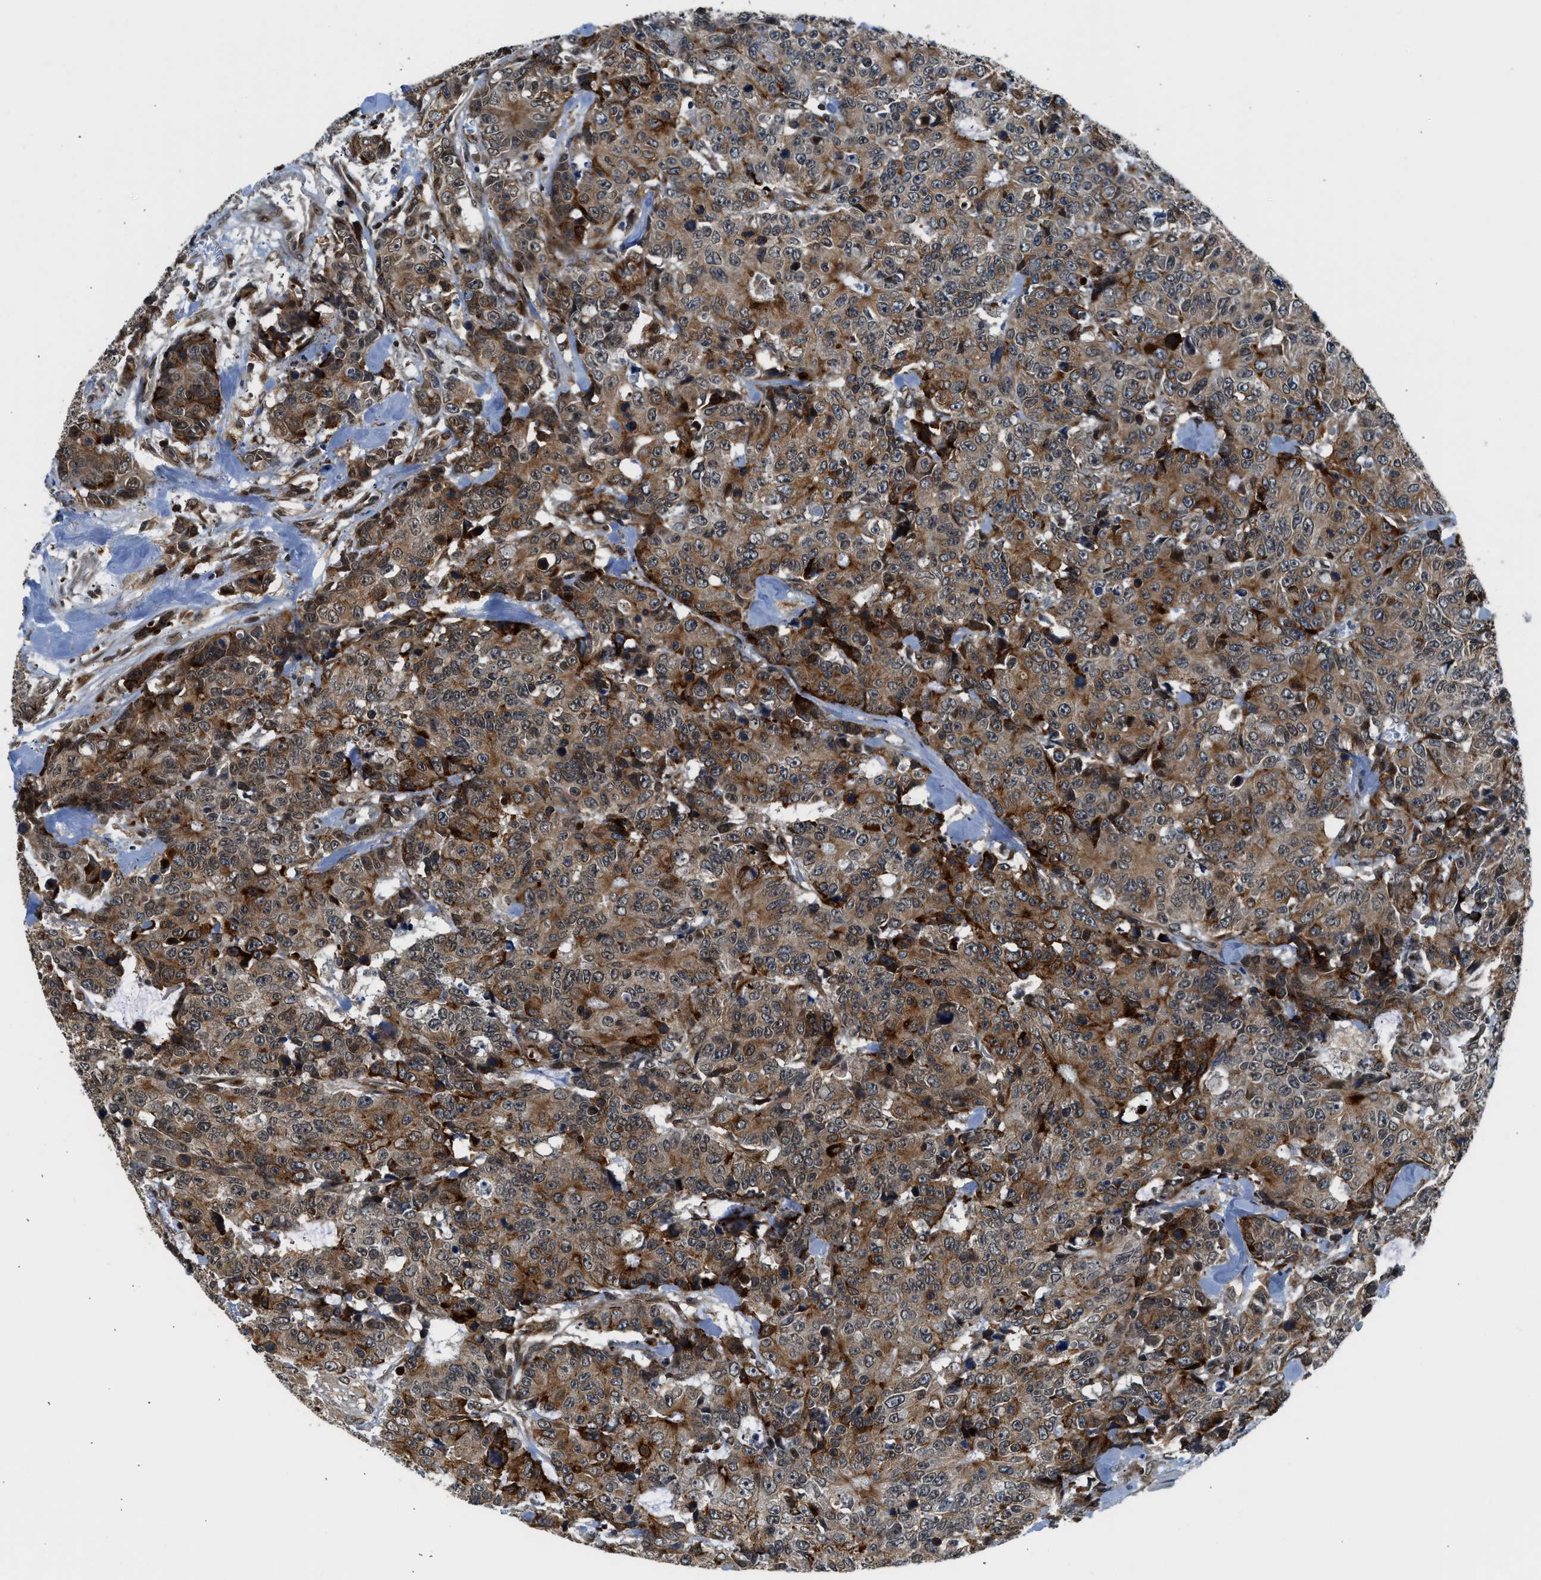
{"staining": {"intensity": "moderate", "quantity": ">75%", "location": "cytoplasmic/membranous"}, "tissue": "colorectal cancer", "cell_type": "Tumor cells", "image_type": "cancer", "snomed": [{"axis": "morphology", "description": "Adenocarcinoma, NOS"}, {"axis": "topography", "description": "Colon"}], "caption": "Colorectal adenocarcinoma tissue reveals moderate cytoplasmic/membranous staining in approximately >75% of tumor cells", "gene": "RETREG3", "patient": {"sex": "female", "age": 86}}